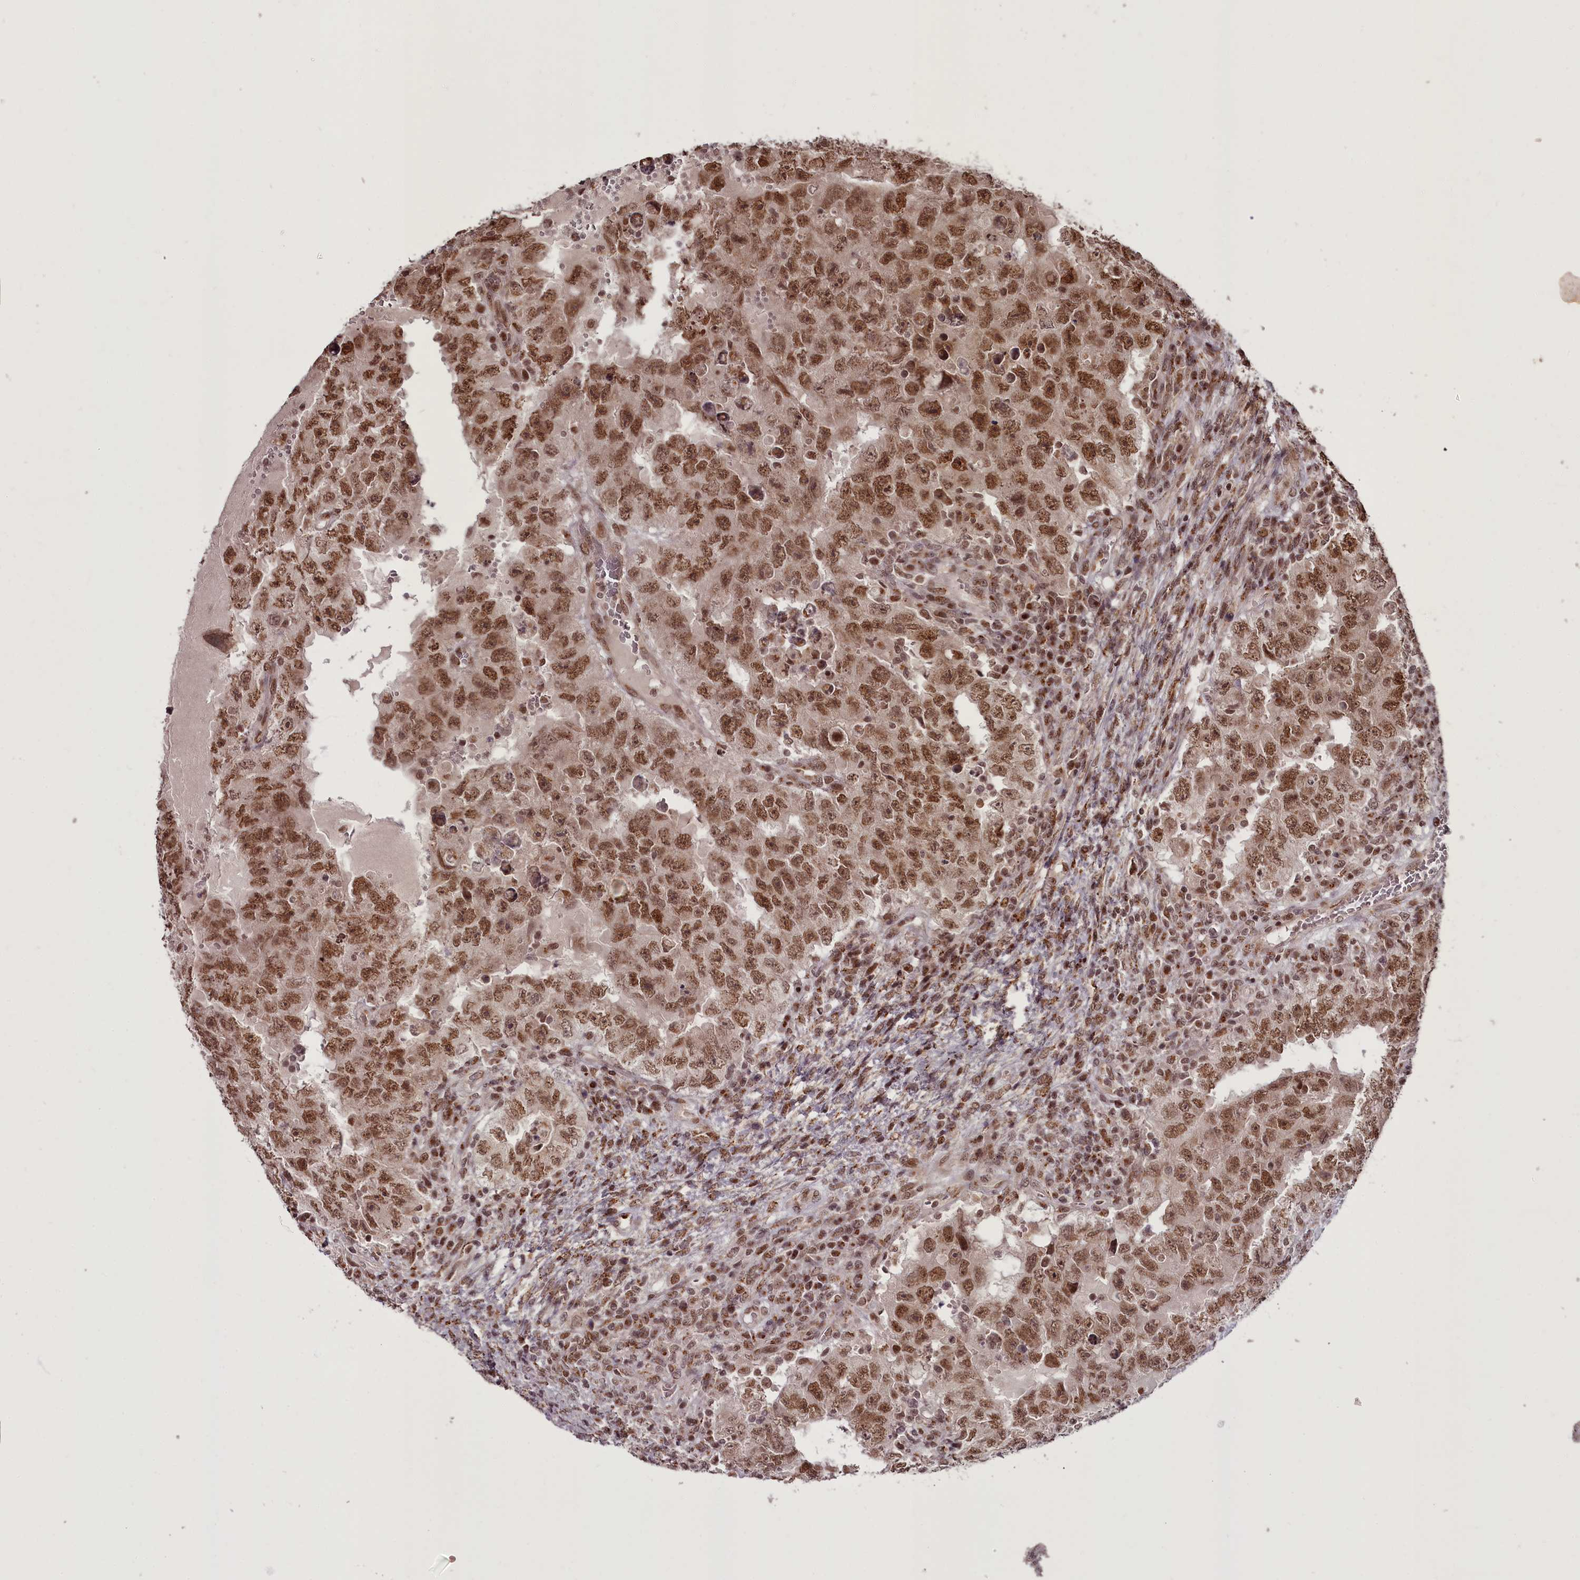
{"staining": {"intensity": "moderate", "quantity": ">75%", "location": "nuclear"}, "tissue": "testis cancer", "cell_type": "Tumor cells", "image_type": "cancer", "snomed": [{"axis": "morphology", "description": "Carcinoma, Embryonal, NOS"}, {"axis": "topography", "description": "Testis"}], "caption": "A brown stain labels moderate nuclear staining of a protein in testis cancer (embryonal carcinoma) tumor cells.", "gene": "CEP83", "patient": {"sex": "male", "age": 26}}